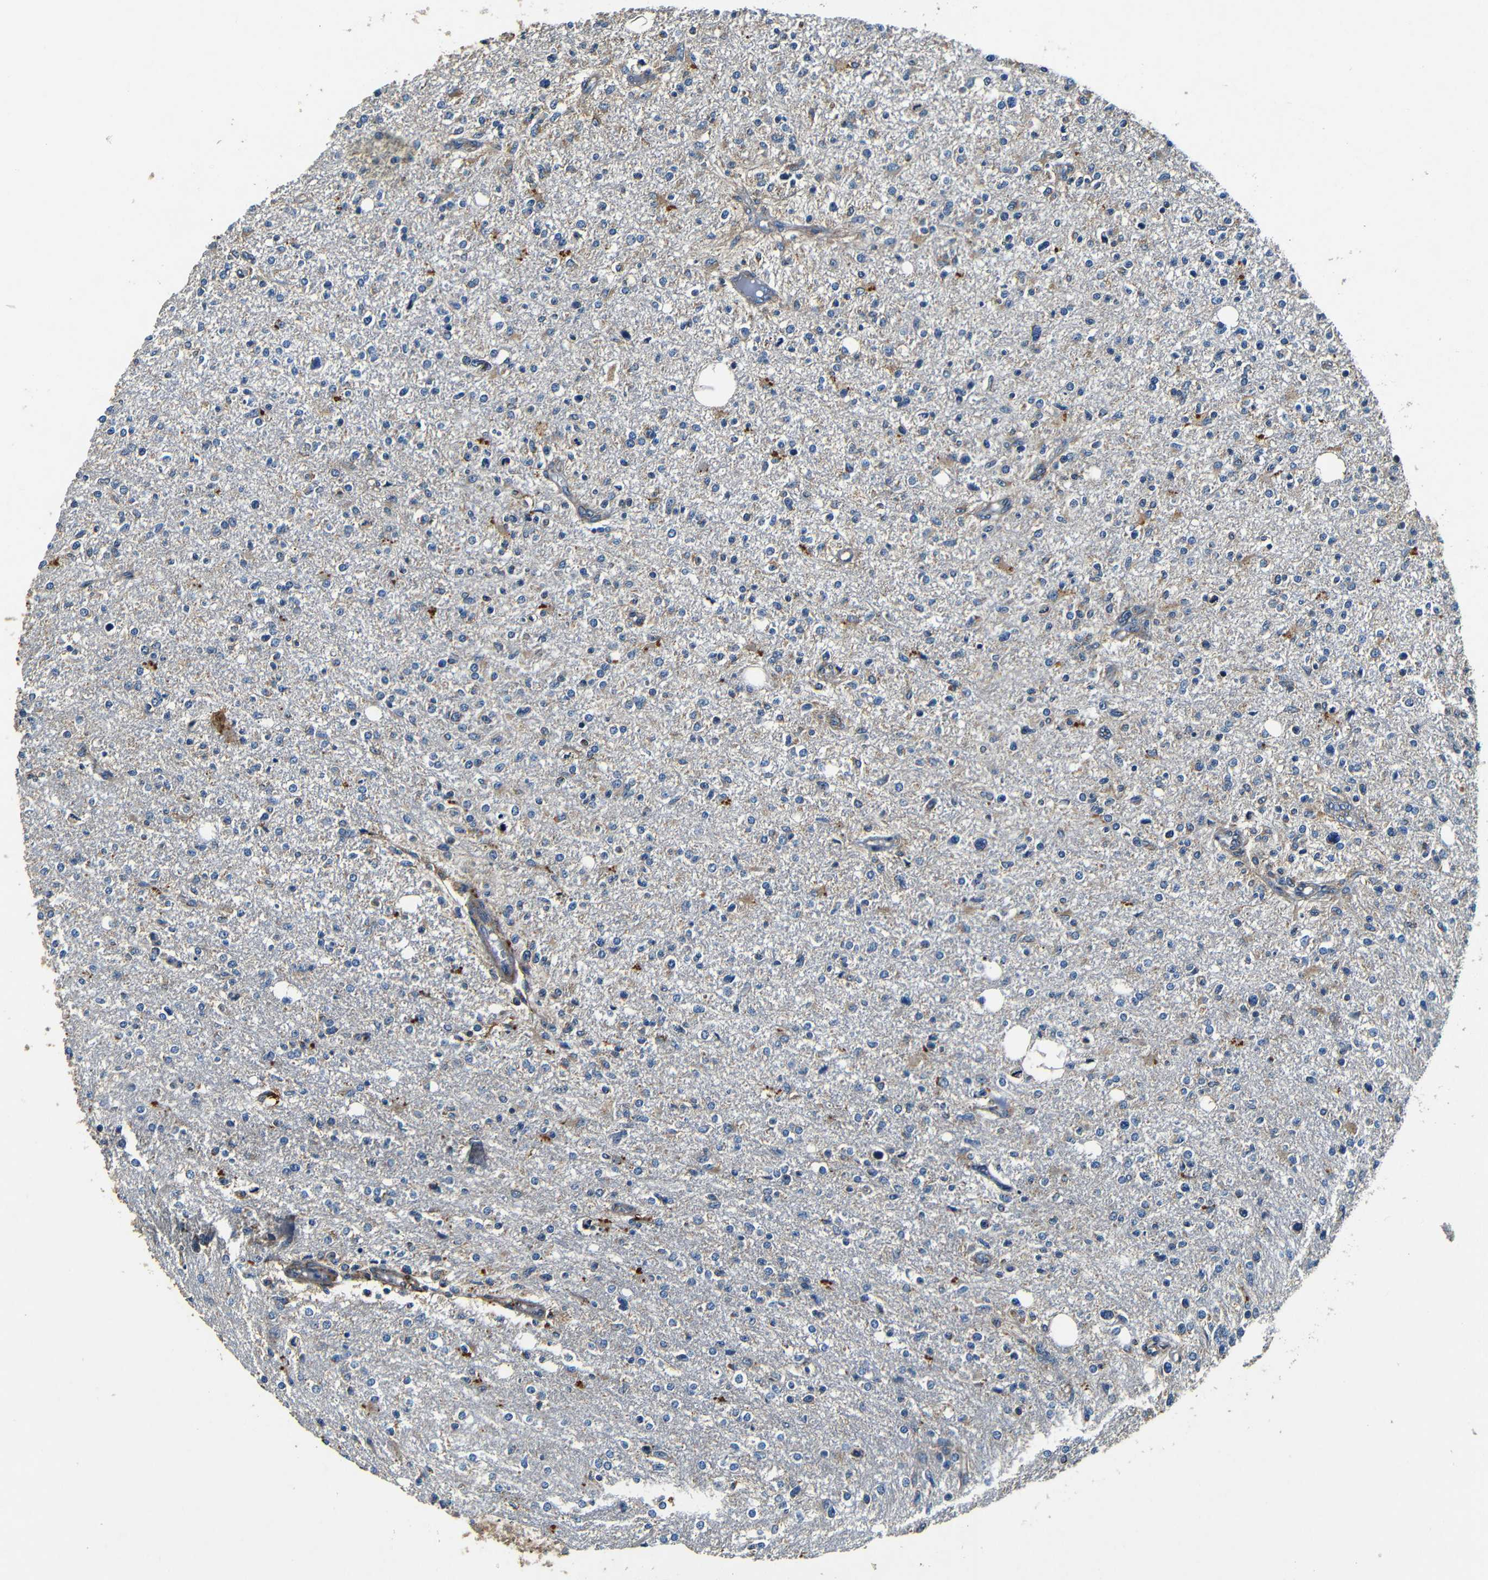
{"staining": {"intensity": "moderate", "quantity": "<25%", "location": "cytoplasmic/membranous"}, "tissue": "glioma", "cell_type": "Tumor cells", "image_type": "cancer", "snomed": [{"axis": "morphology", "description": "Glioma, malignant, High grade"}, {"axis": "topography", "description": "Cerebral cortex"}], "caption": "This is an image of IHC staining of high-grade glioma (malignant), which shows moderate expression in the cytoplasmic/membranous of tumor cells.", "gene": "MTX1", "patient": {"sex": "male", "age": 76}}